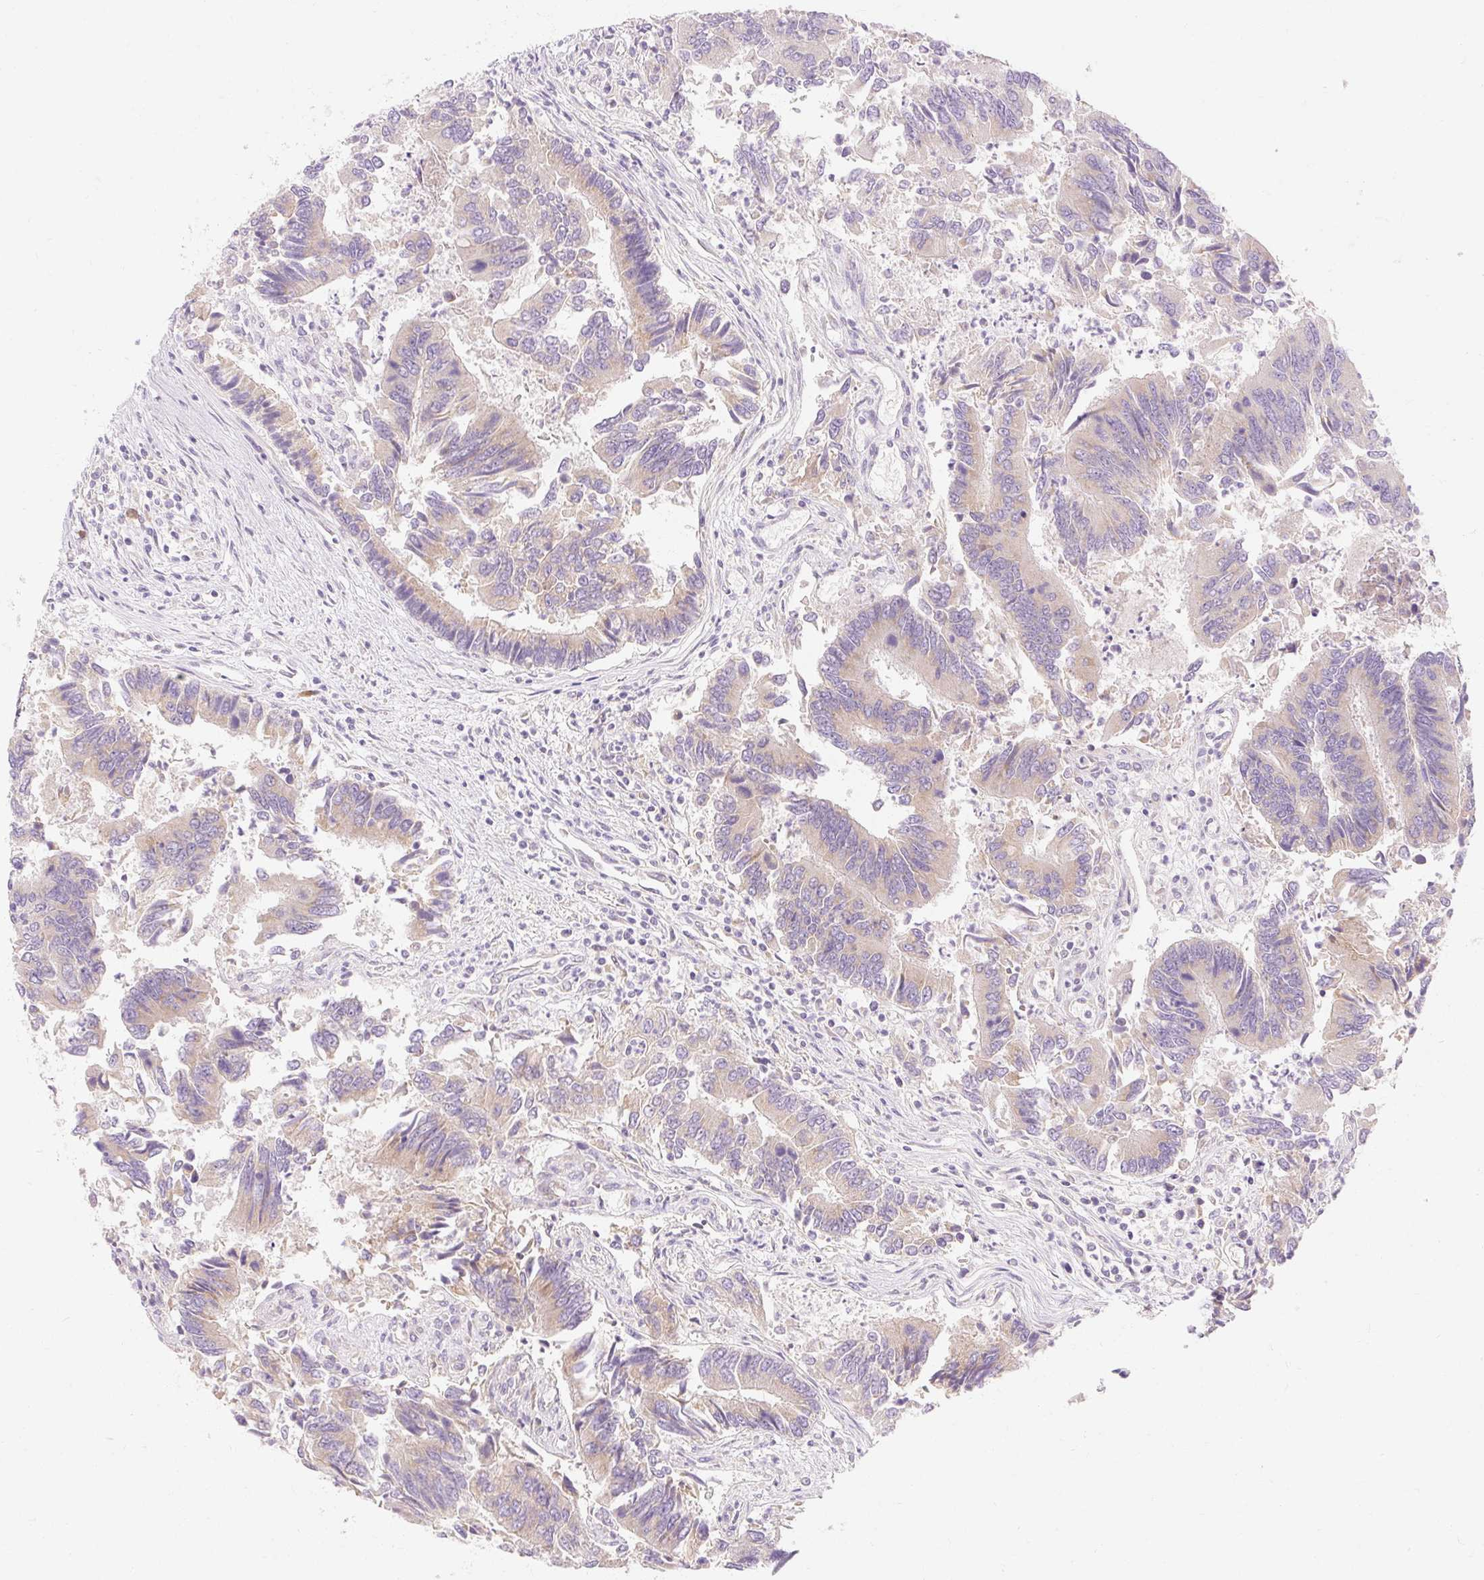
{"staining": {"intensity": "weak", "quantity": ">75%", "location": "cytoplasmic/membranous"}, "tissue": "colorectal cancer", "cell_type": "Tumor cells", "image_type": "cancer", "snomed": [{"axis": "morphology", "description": "Adenocarcinoma, NOS"}, {"axis": "topography", "description": "Colon"}], "caption": "This is a histology image of IHC staining of colorectal cancer (adenocarcinoma), which shows weak staining in the cytoplasmic/membranous of tumor cells.", "gene": "MYO1D", "patient": {"sex": "female", "age": 67}}